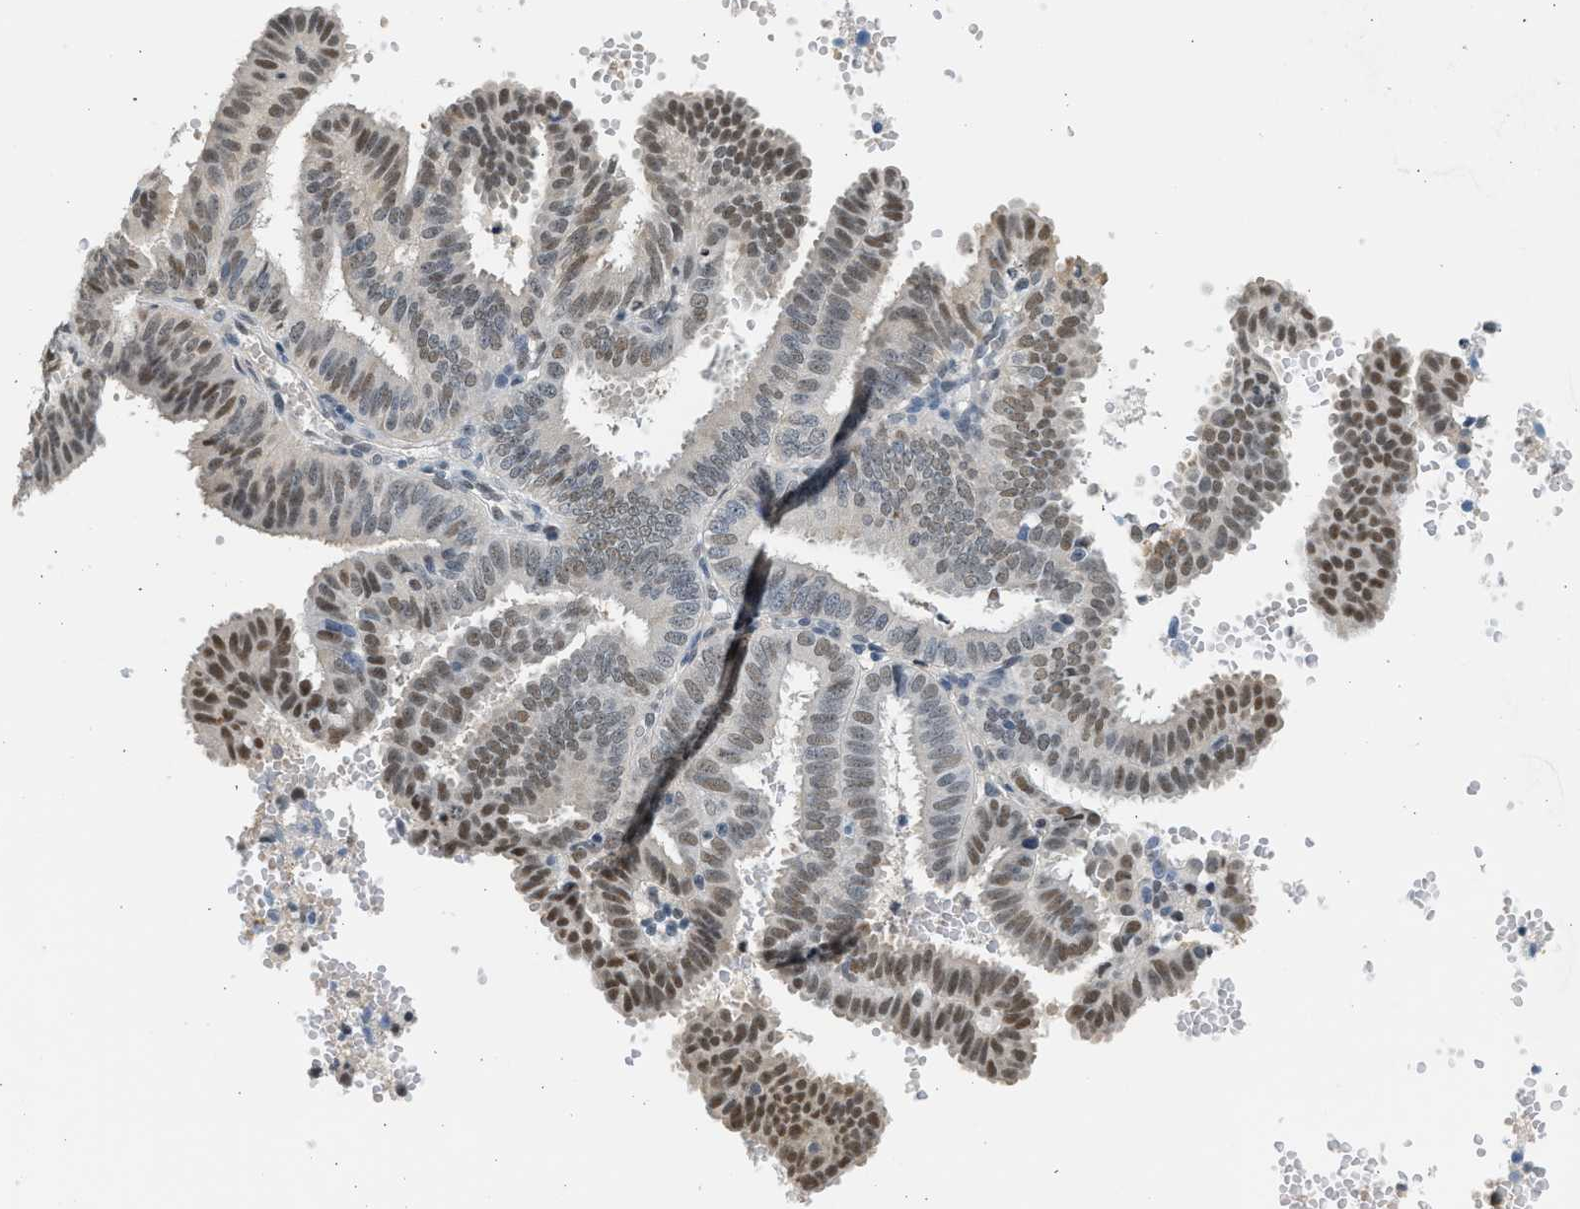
{"staining": {"intensity": "moderate", "quantity": ">75%", "location": "nuclear"}, "tissue": "endometrial cancer", "cell_type": "Tumor cells", "image_type": "cancer", "snomed": [{"axis": "morphology", "description": "Adenocarcinoma, NOS"}, {"axis": "topography", "description": "Endometrium"}], "caption": "Tumor cells exhibit moderate nuclear expression in about >75% of cells in endometrial adenocarcinoma.", "gene": "HIPK1", "patient": {"sex": "female", "age": 58}}